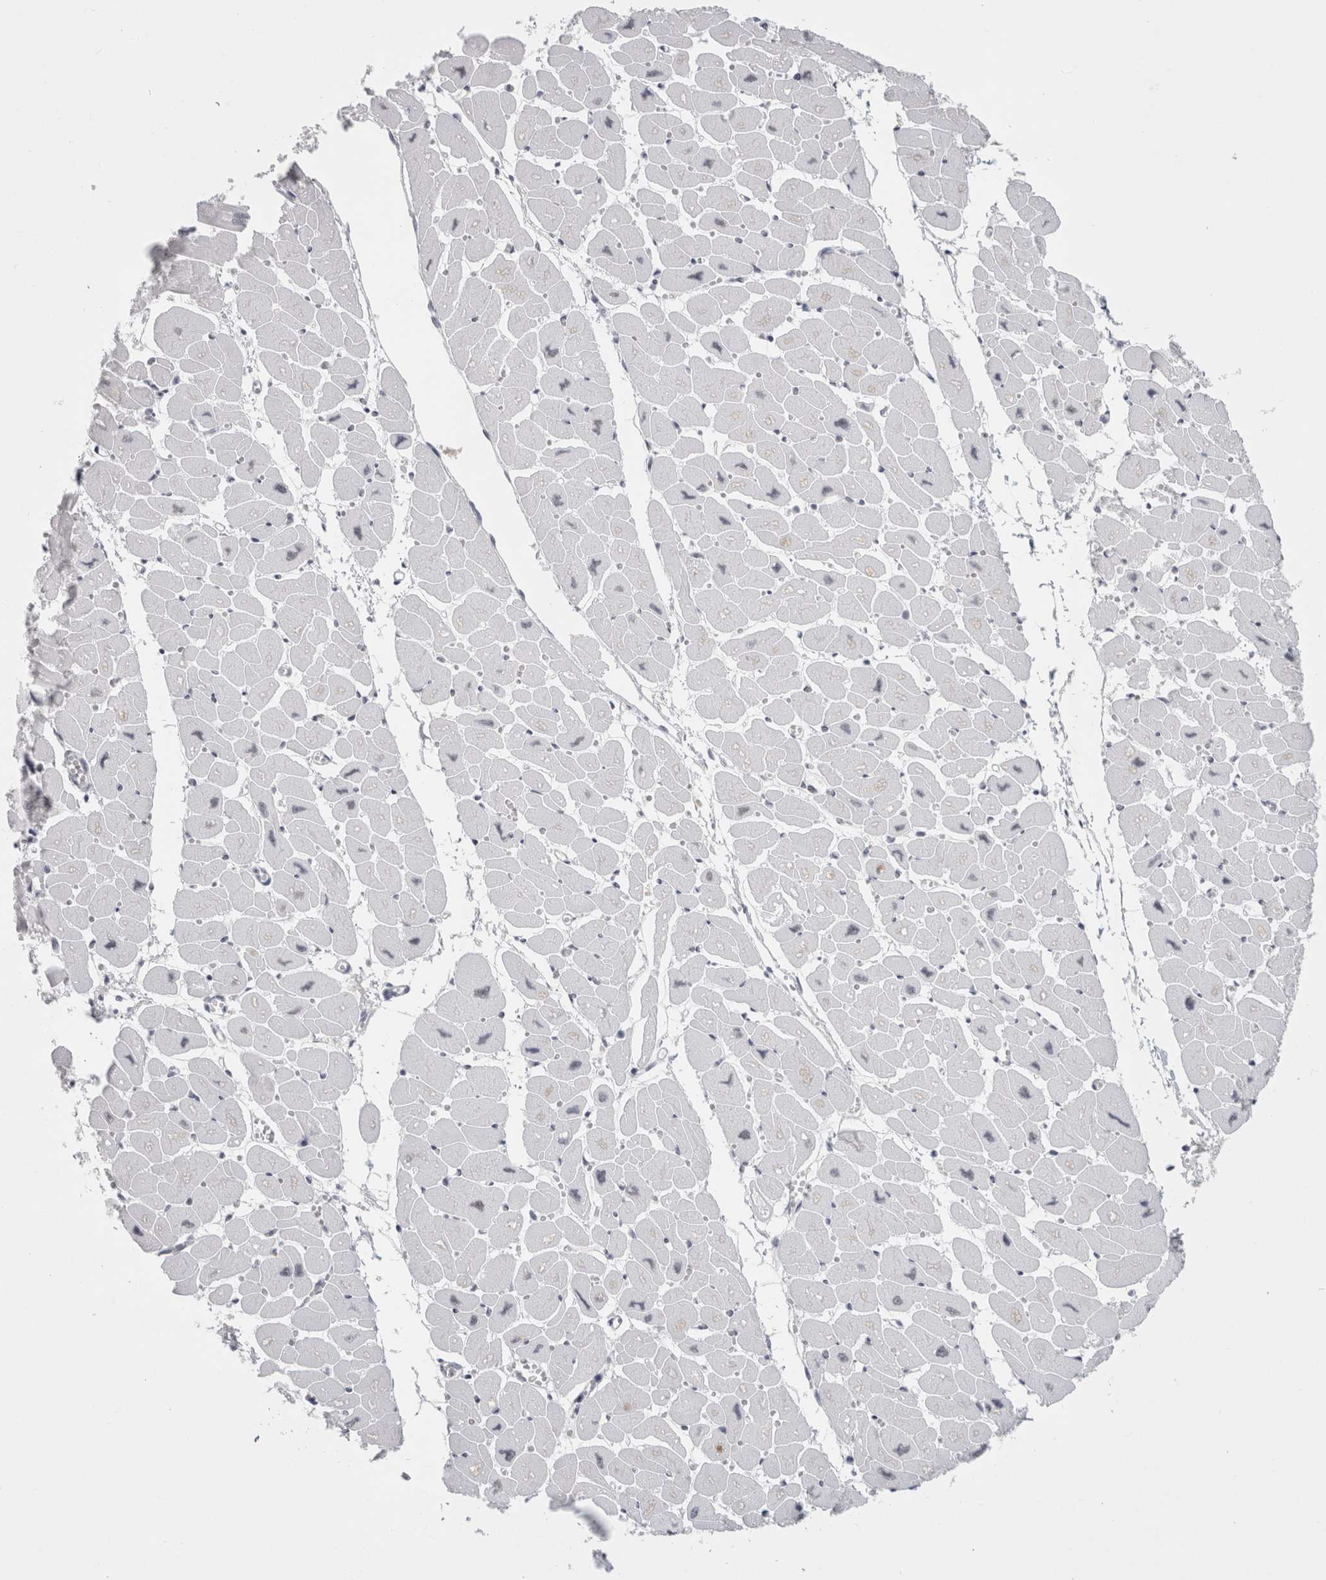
{"staining": {"intensity": "weak", "quantity": "<25%", "location": "nuclear"}, "tissue": "heart muscle", "cell_type": "Cardiomyocytes", "image_type": "normal", "snomed": [{"axis": "morphology", "description": "Normal tissue, NOS"}, {"axis": "topography", "description": "Heart"}], "caption": "This is a photomicrograph of immunohistochemistry staining of normal heart muscle, which shows no expression in cardiomyocytes. Brightfield microscopy of IHC stained with DAB (brown) and hematoxylin (blue), captured at high magnification.", "gene": "SMARCC1", "patient": {"sex": "female", "age": 54}}